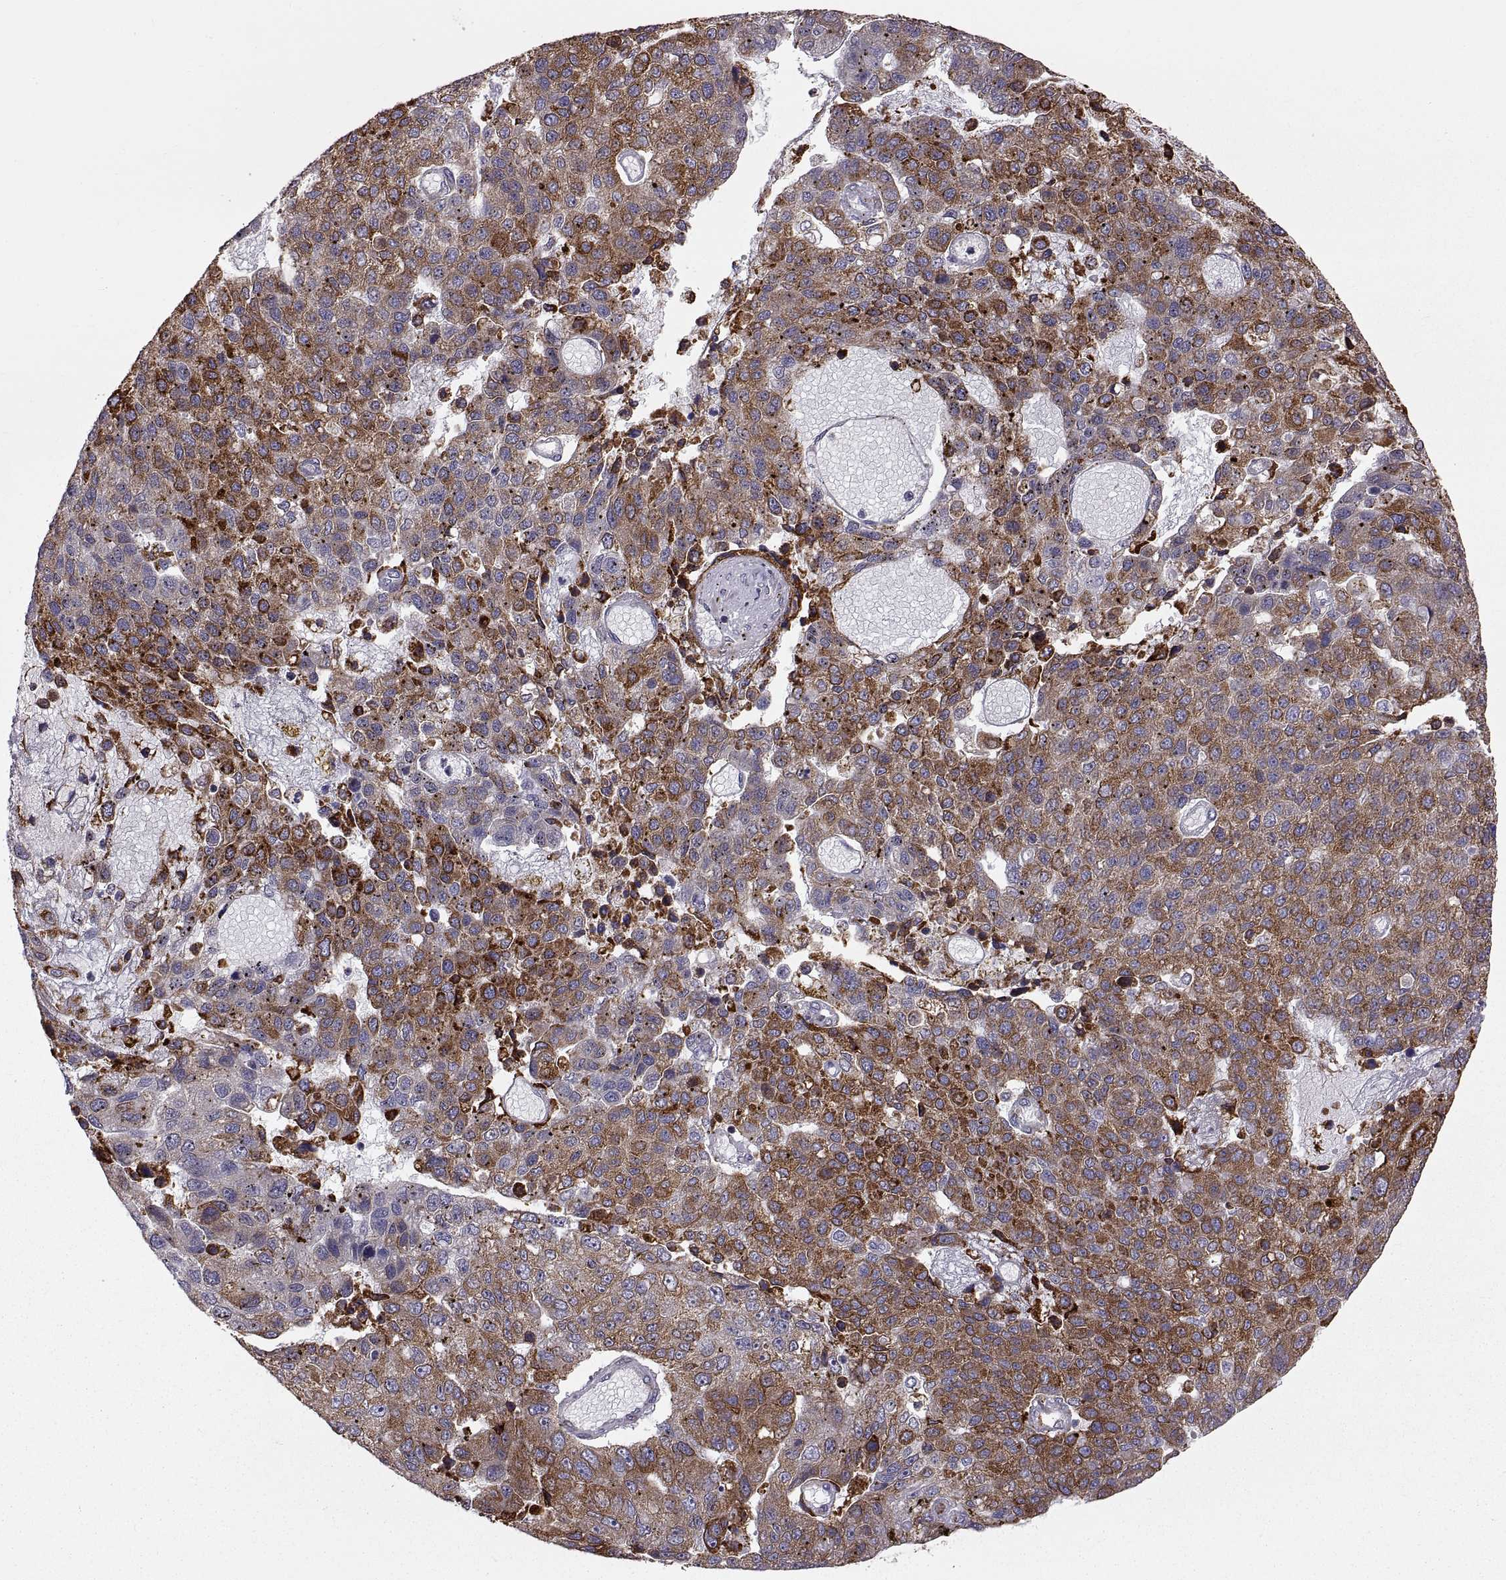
{"staining": {"intensity": "strong", "quantity": ">75%", "location": "cytoplasmic/membranous"}, "tissue": "pancreatic cancer", "cell_type": "Tumor cells", "image_type": "cancer", "snomed": [{"axis": "morphology", "description": "Adenocarcinoma, NOS"}, {"axis": "topography", "description": "Pancreas"}], "caption": "IHC micrograph of neoplastic tissue: human pancreatic cancer stained using immunohistochemistry displays high levels of strong protein expression localized specifically in the cytoplasmic/membranous of tumor cells, appearing as a cytoplasmic/membranous brown color.", "gene": "PLEKHB2", "patient": {"sex": "female", "age": 61}}